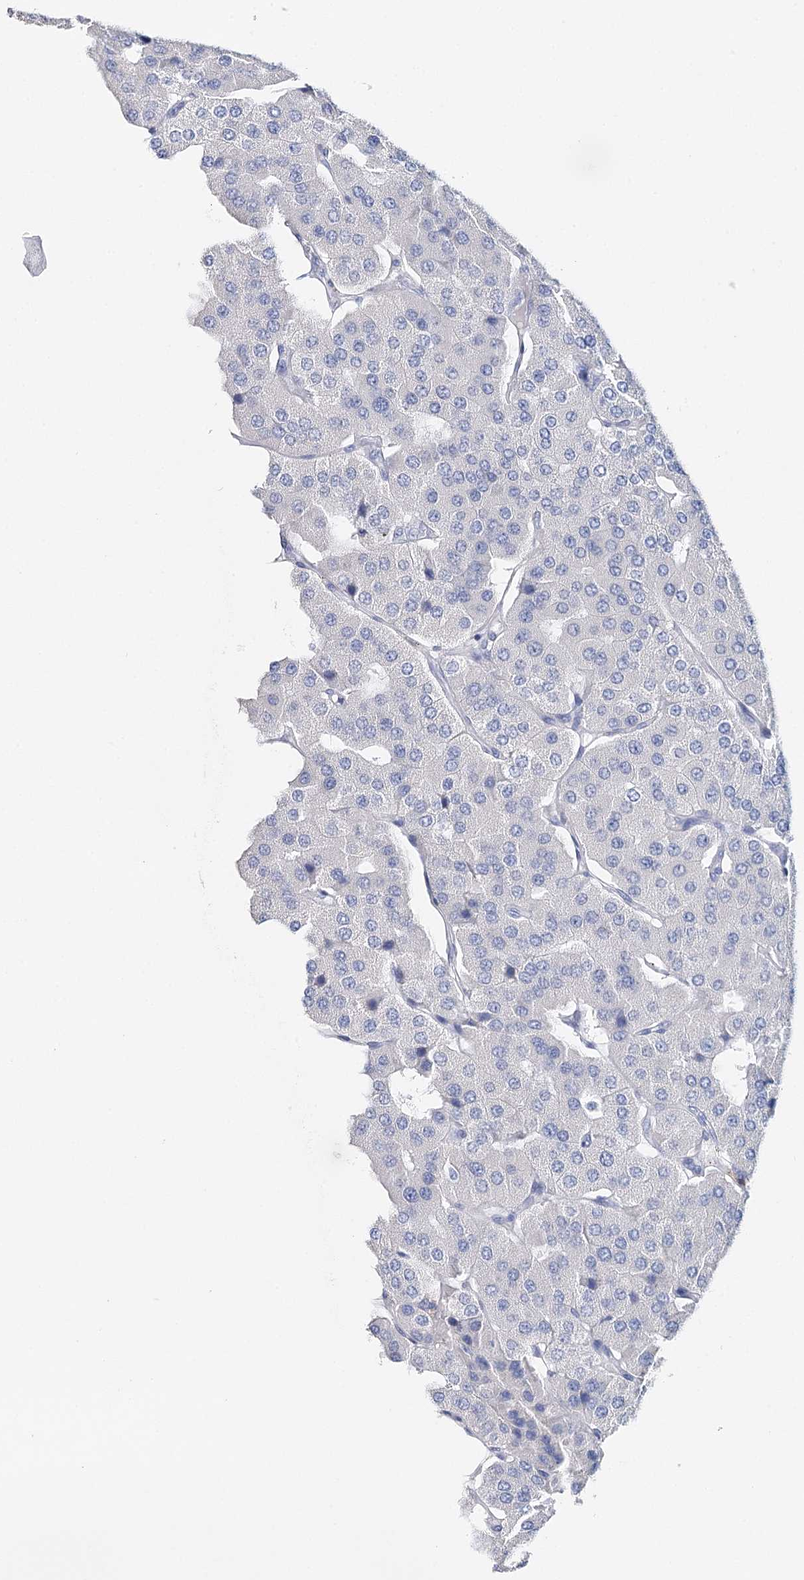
{"staining": {"intensity": "negative", "quantity": "none", "location": "none"}, "tissue": "parathyroid gland", "cell_type": "Glandular cells", "image_type": "normal", "snomed": [{"axis": "morphology", "description": "Normal tissue, NOS"}, {"axis": "morphology", "description": "Adenoma, NOS"}, {"axis": "topography", "description": "Parathyroid gland"}], "caption": "This is an immunohistochemistry (IHC) micrograph of unremarkable parathyroid gland. There is no staining in glandular cells.", "gene": "CEACAM8", "patient": {"sex": "female", "age": 86}}